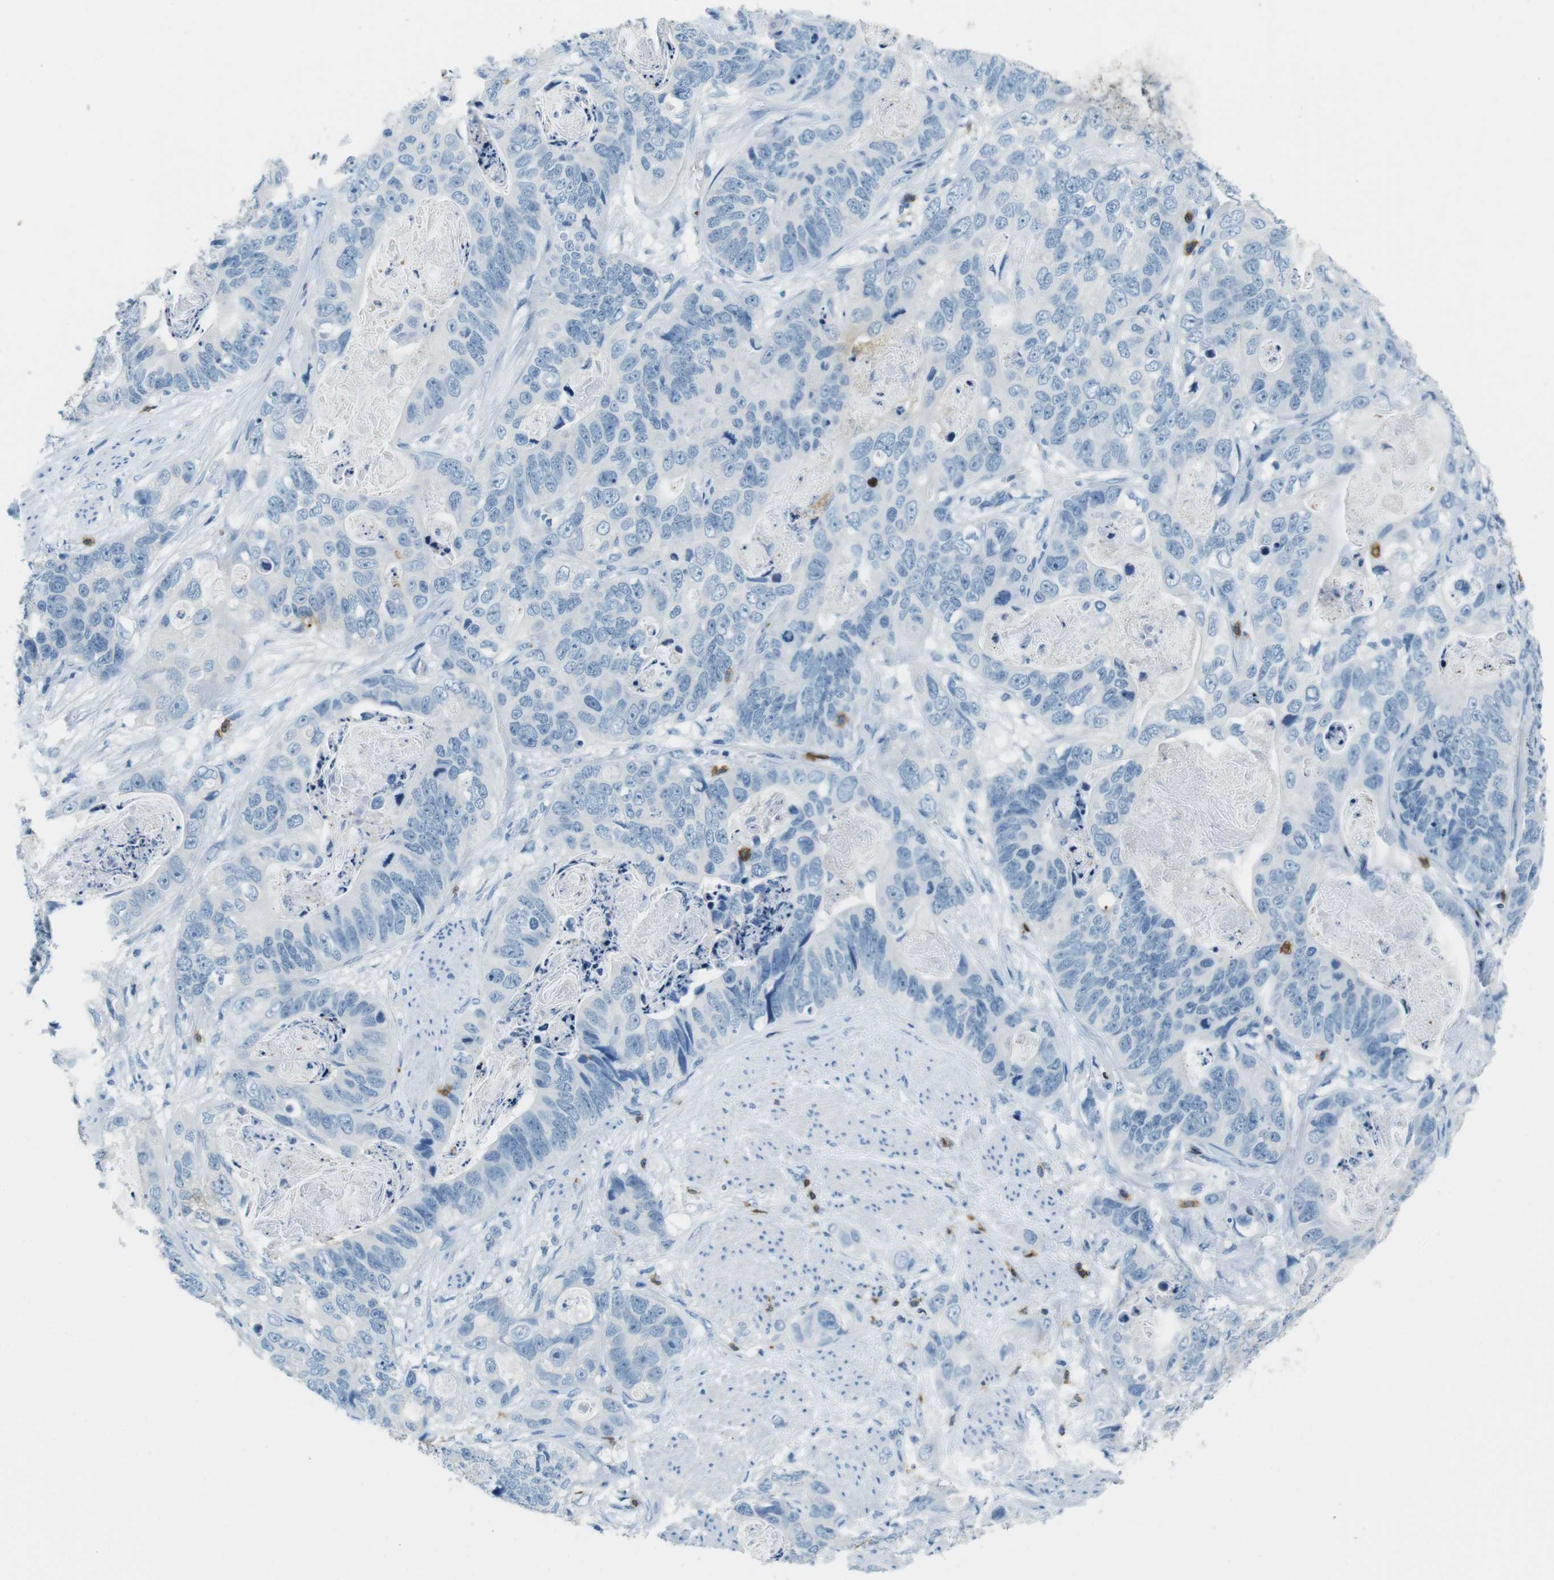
{"staining": {"intensity": "negative", "quantity": "none", "location": "none"}, "tissue": "stomach cancer", "cell_type": "Tumor cells", "image_type": "cancer", "snomed": [{"axis": "morphology", "description": "Adenocarcinoma, NOS"}, {"axis": "topography", "description": "Stomach"}], "caption": "Immunohistochemical staining of human stomach cancer shows no significant positivity in tumor cells.", "gene": "LAT", "patient": {"sex": "female", "age": 89}}